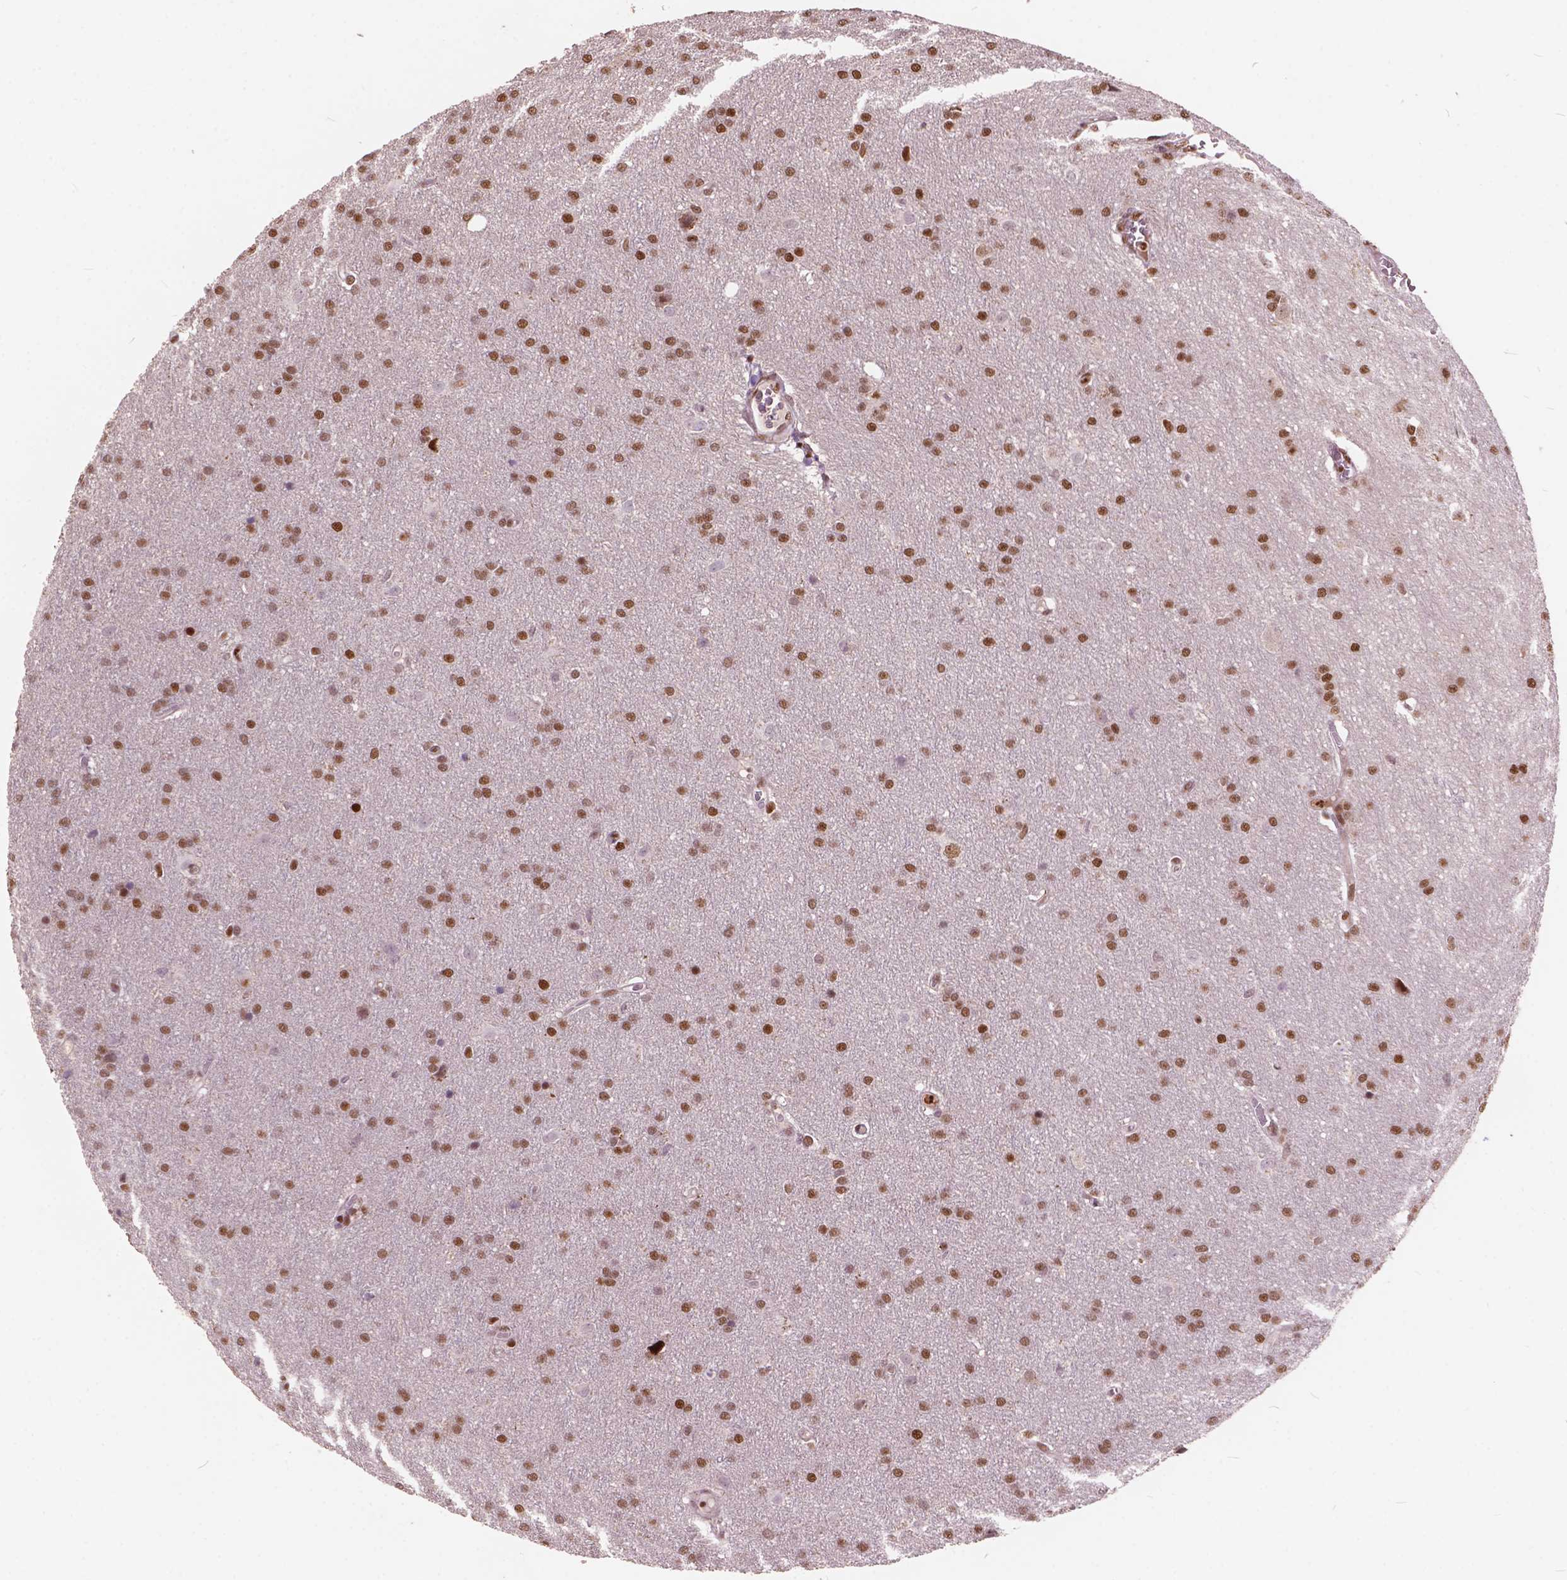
{"staining": {"intensity": "moderate", "quantity": ">75%", "location": "nuclear"}, "tissue": "glioma", "cell_type": "Tumor cells", "image_type": "cancer", "snomed": [{"axis": "morphology", "description": "Glioma, malignant, Low grade"}, {"axis": "topography", "description": "Brain"}], "caption": "This is an image of immunohistochemistry (IHC) staining of glioma, which shows moderate expression in the nuclear of tumor cells.", "gene": "ANP32B", "patient": {"sex": "female", "age": 32}}